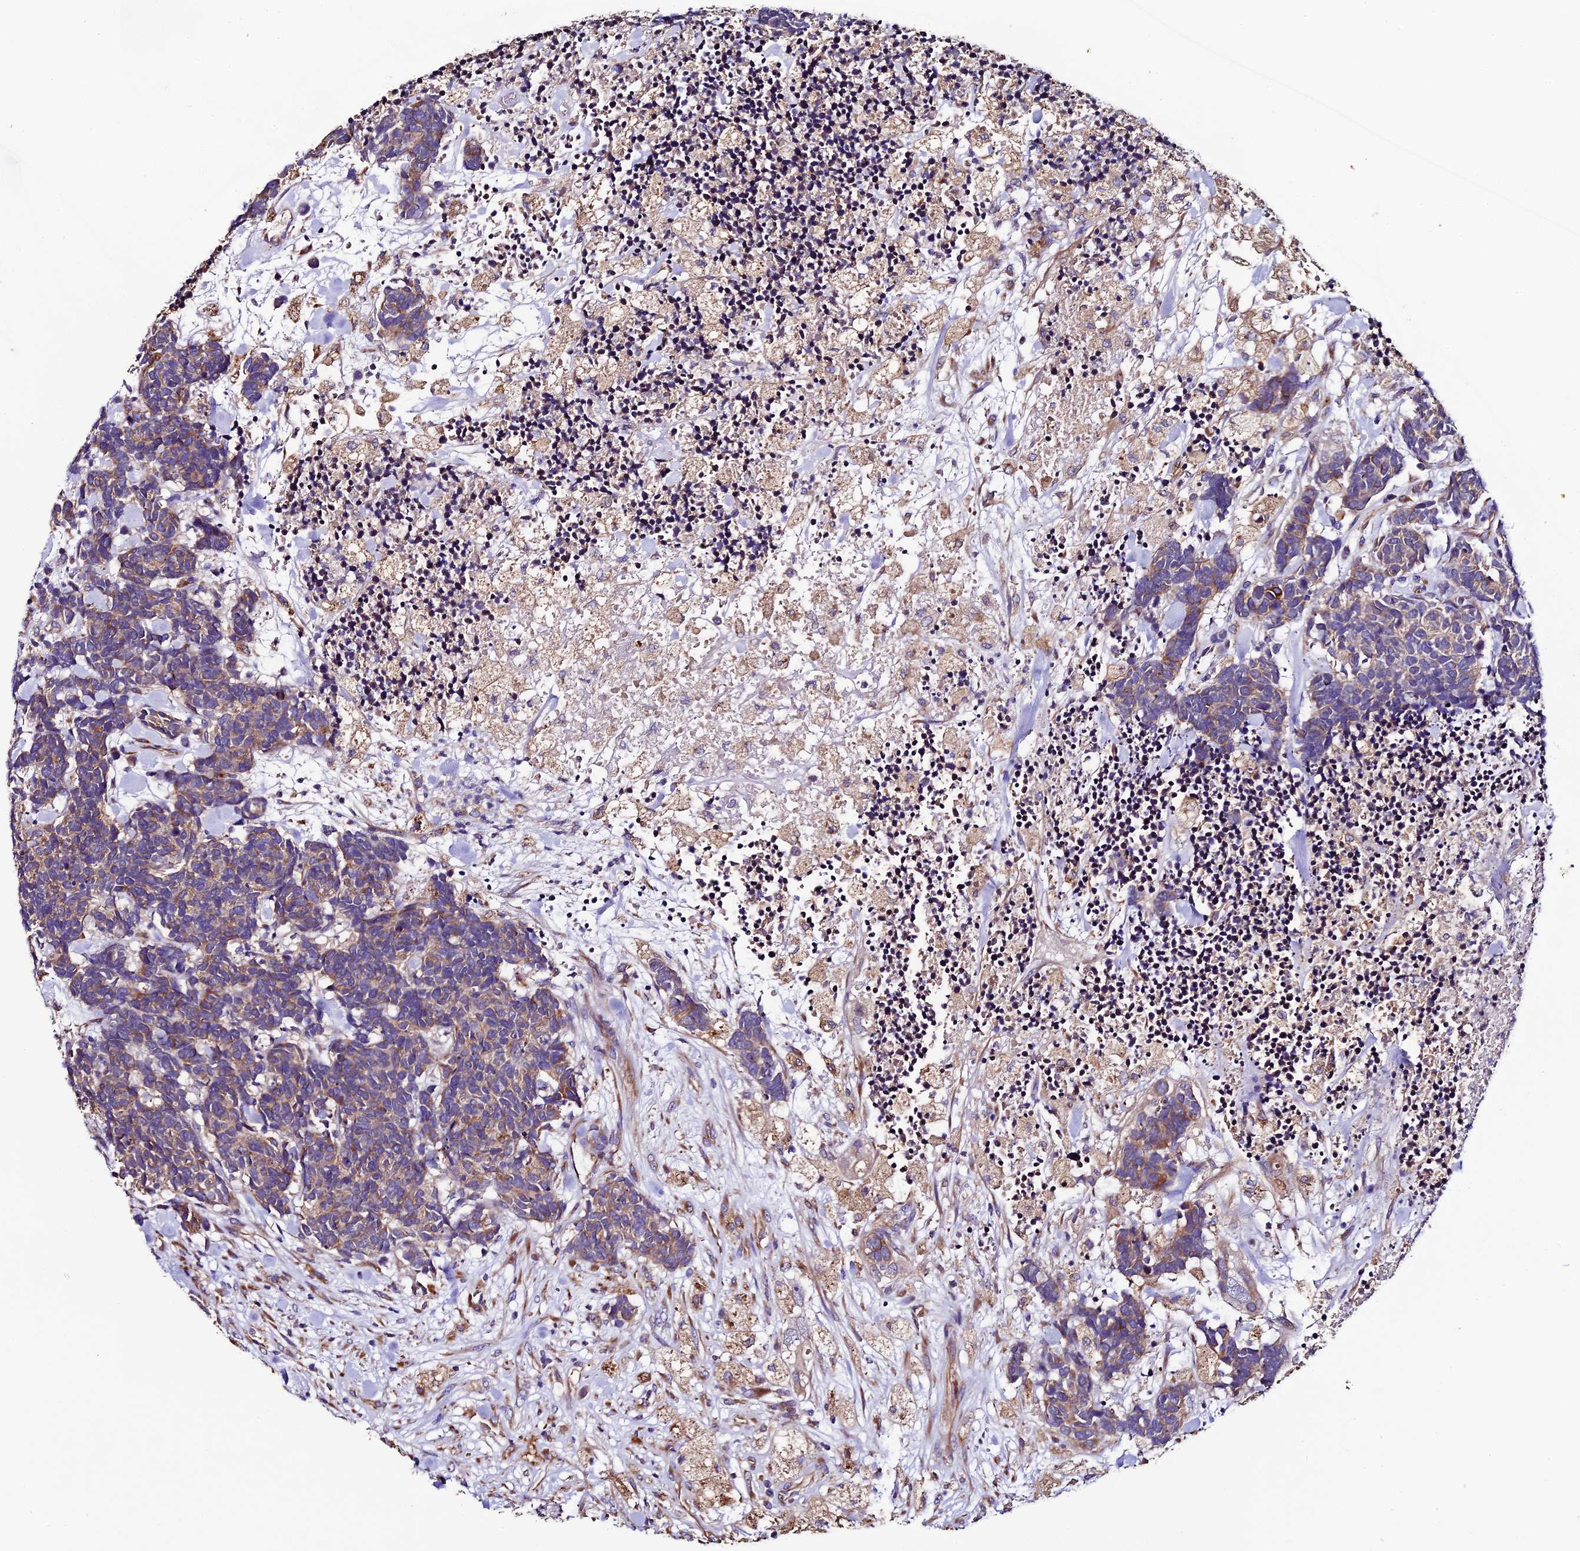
{"staining": {"intensity": "weak", "quantity": "25%-75%", "location": "cytoplasmic/membranous"}, "tissue": "carcinoid", "cell_type": "Tumor cells", "image_type": "cancer", "snomed": [{"axis": "morphology", "description": "Carcinoma, NOS"}, {"axis": "morphology", "description": "Carcinoid, malignant, NOS"}, {"axis": "topography", "description": "Prostate"}], "caption": "Protein expression by immunohistochemistry reveals weak cytoplasmic/membranous positivity in about 25%-75% of tumor cells in carcinoid (malignant).", "gene": "CLN5", "patient": {"sex": "male", "age": 57}}